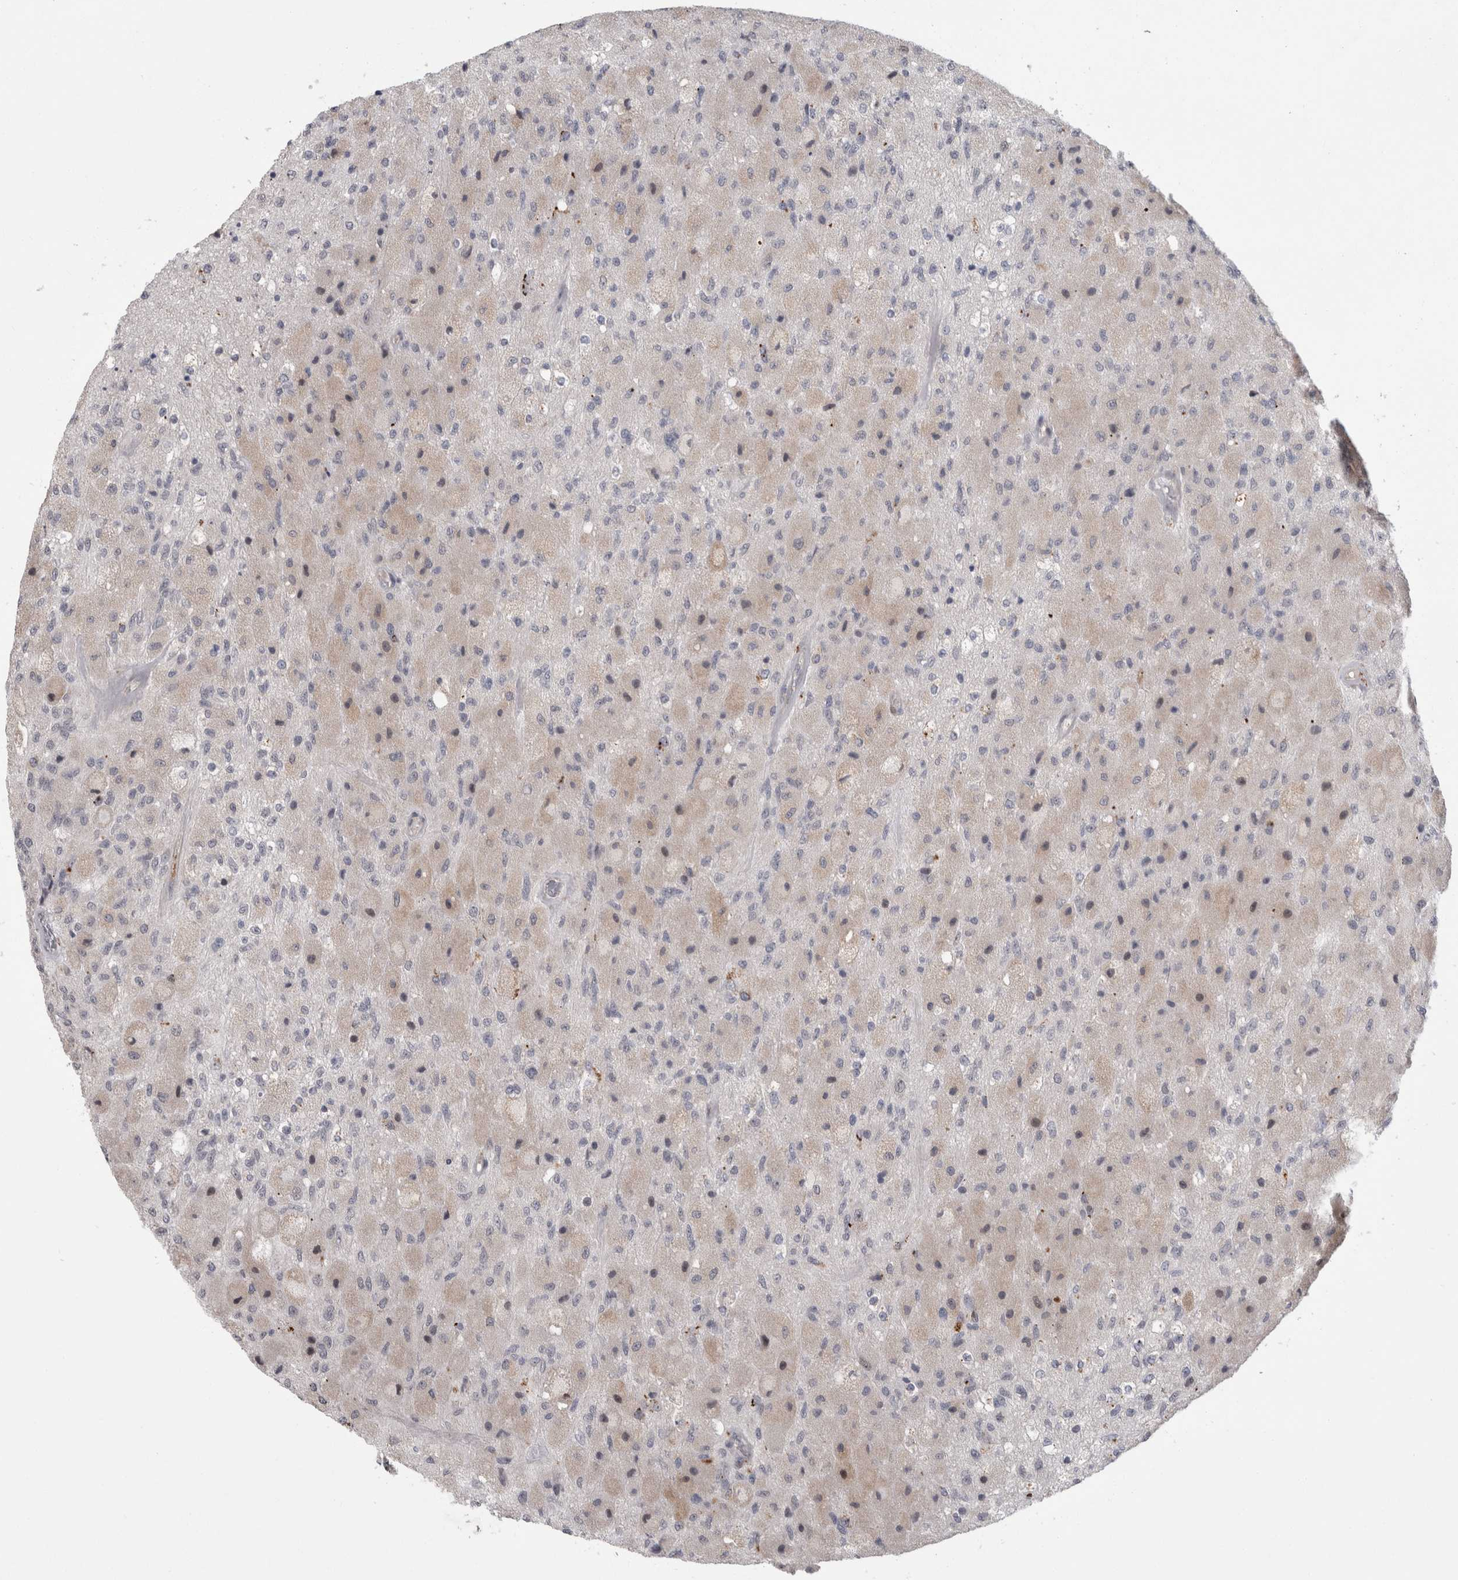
{"staining": {"intensity": "weak", "quantity": "25%-75%", "location": "cytoplasmic/membranous"}, "tissue": "glioma", "cell_type": "Tumor cells", "image_type": "cancer", "snomed": [{"axis": "morphology", "description": "Normal tissue, NOS"}, {"axis": "morphology", "description": "Glioma, malignant, High grade"}, {"axis": "topography", "description": "Cerebral cortex"}], "caption": "Protein analysis of high-grade glioma (malignant) tissue shows weak cytoplasmic/membranous positivity in about 25%-75% of tumor cells.", "gene": "MTBP", "patient": {"sex": "male", "age": 77}}